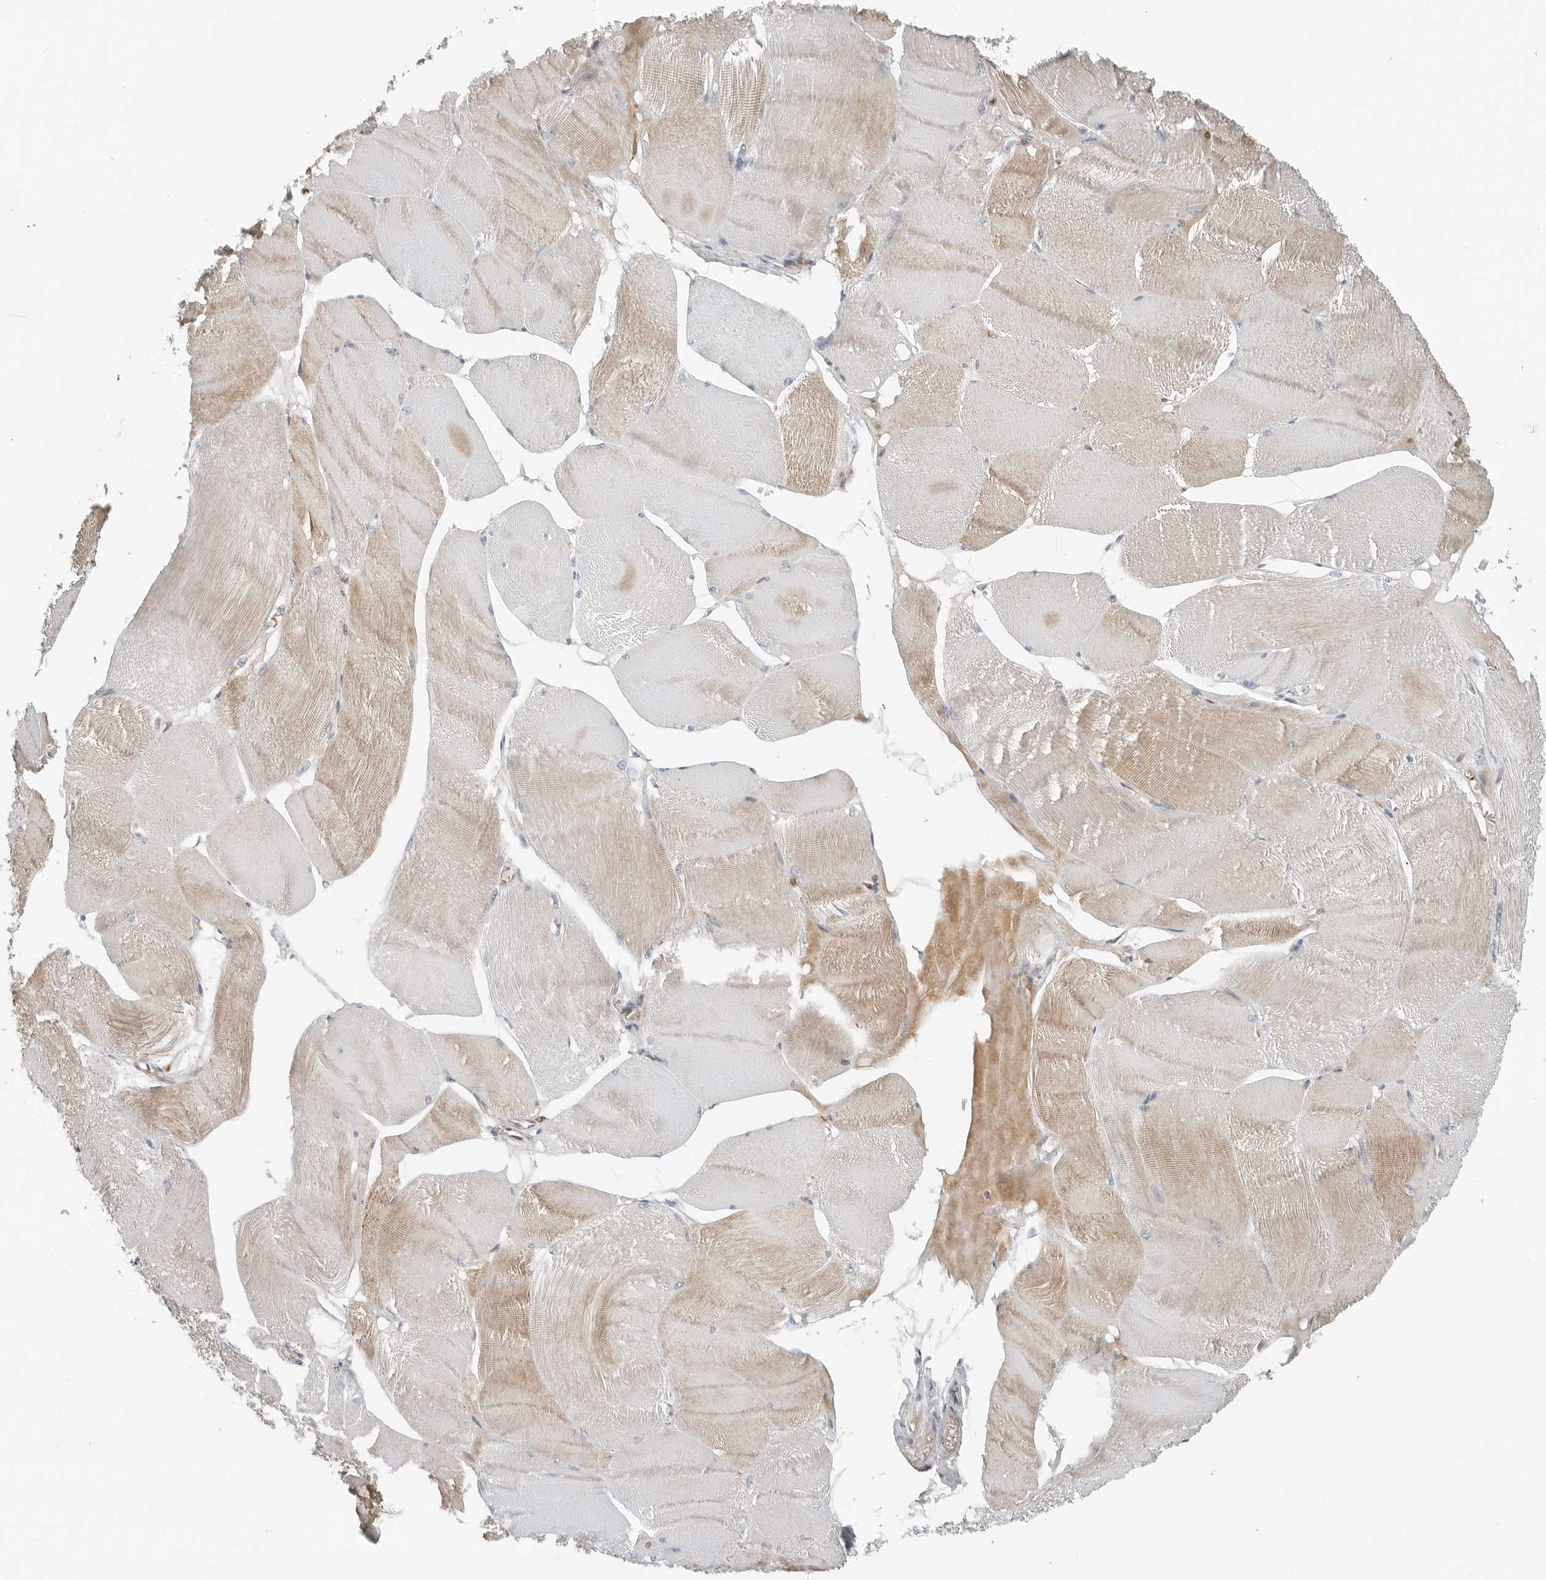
{"staining": {"intensity": "moderate", "quantity": "25%-75%", "location": "cytoplasmic/membranous"}, "tissue": "skeletal muscle", "cell_type": "Myocytes", "image_type": "normal", "snomed": [{"axis": "morphology", "description": "Normal tissue, NOS"}, {"axis": "morphology", "description": "Basal cell carcinoma"}, {"axis": "topography", "description": "Skeletal muscle"}], "caption": "A brown stain labels moderate cytoplasmic/membranous staining of a protein in myocytes of benign human skeletal muscle.", "gene": "LEFTY2", "patient": {"sex": "female", "age": 64}}